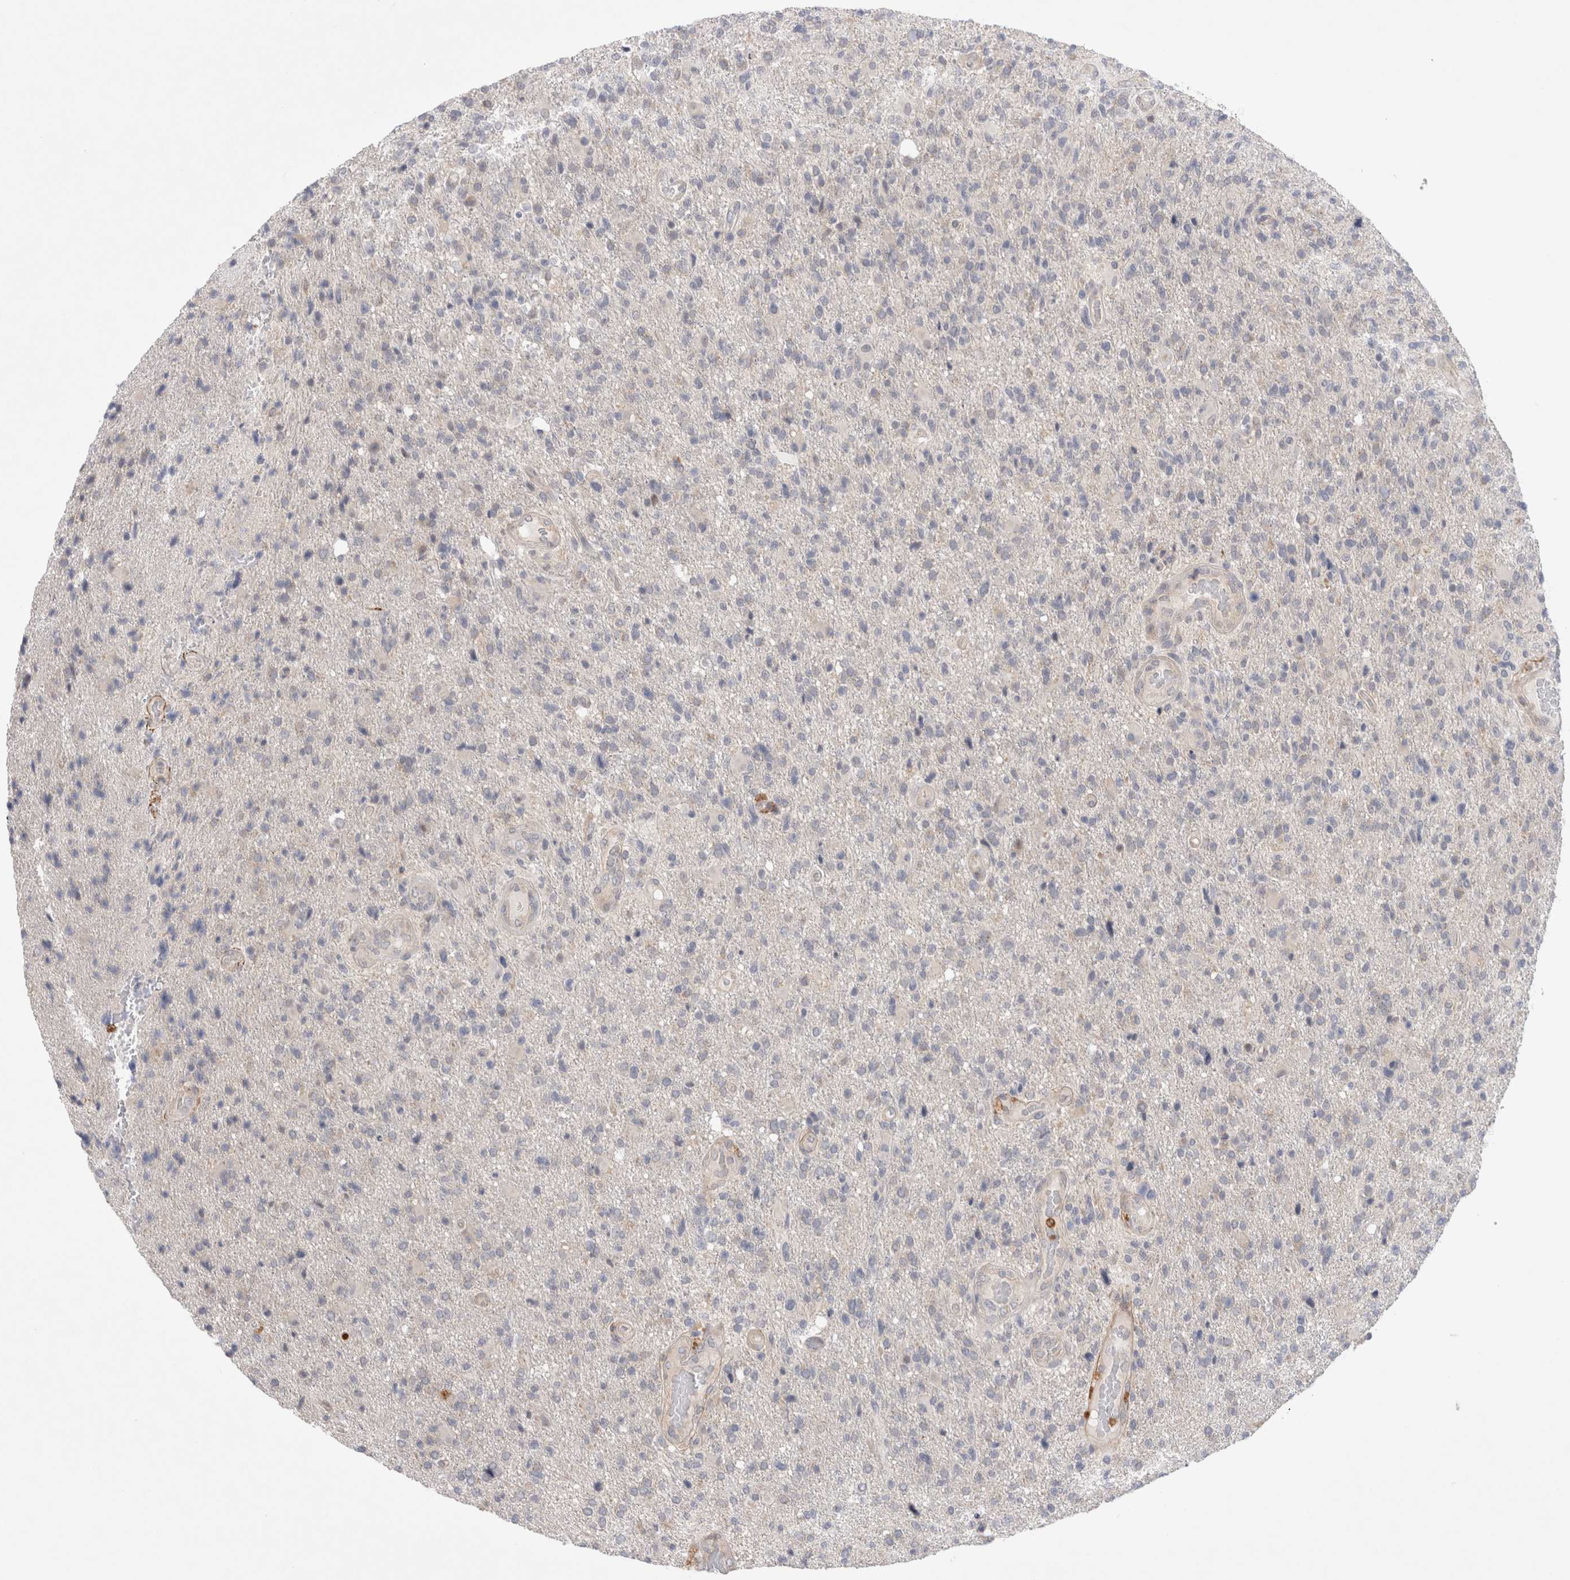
{"staining": {"intensity": "negative", "quantity": "none", "location": "none"}, "tissue": "glioma", "cell_type": "Tumor cells", "image_type": "cancer", "snomed": [{"axis": "morphology", "description": "Glioma, malignant, High grade"}, {"axis": "topography", "description": "Brain"}], "caption": "Human high-grade glioma (malignant) stained for a protein using immunohistochemistry reveals no positivity in tumor cells.", "gene": "GSDMB", "patient": {"sex": "male", "age": 72}}